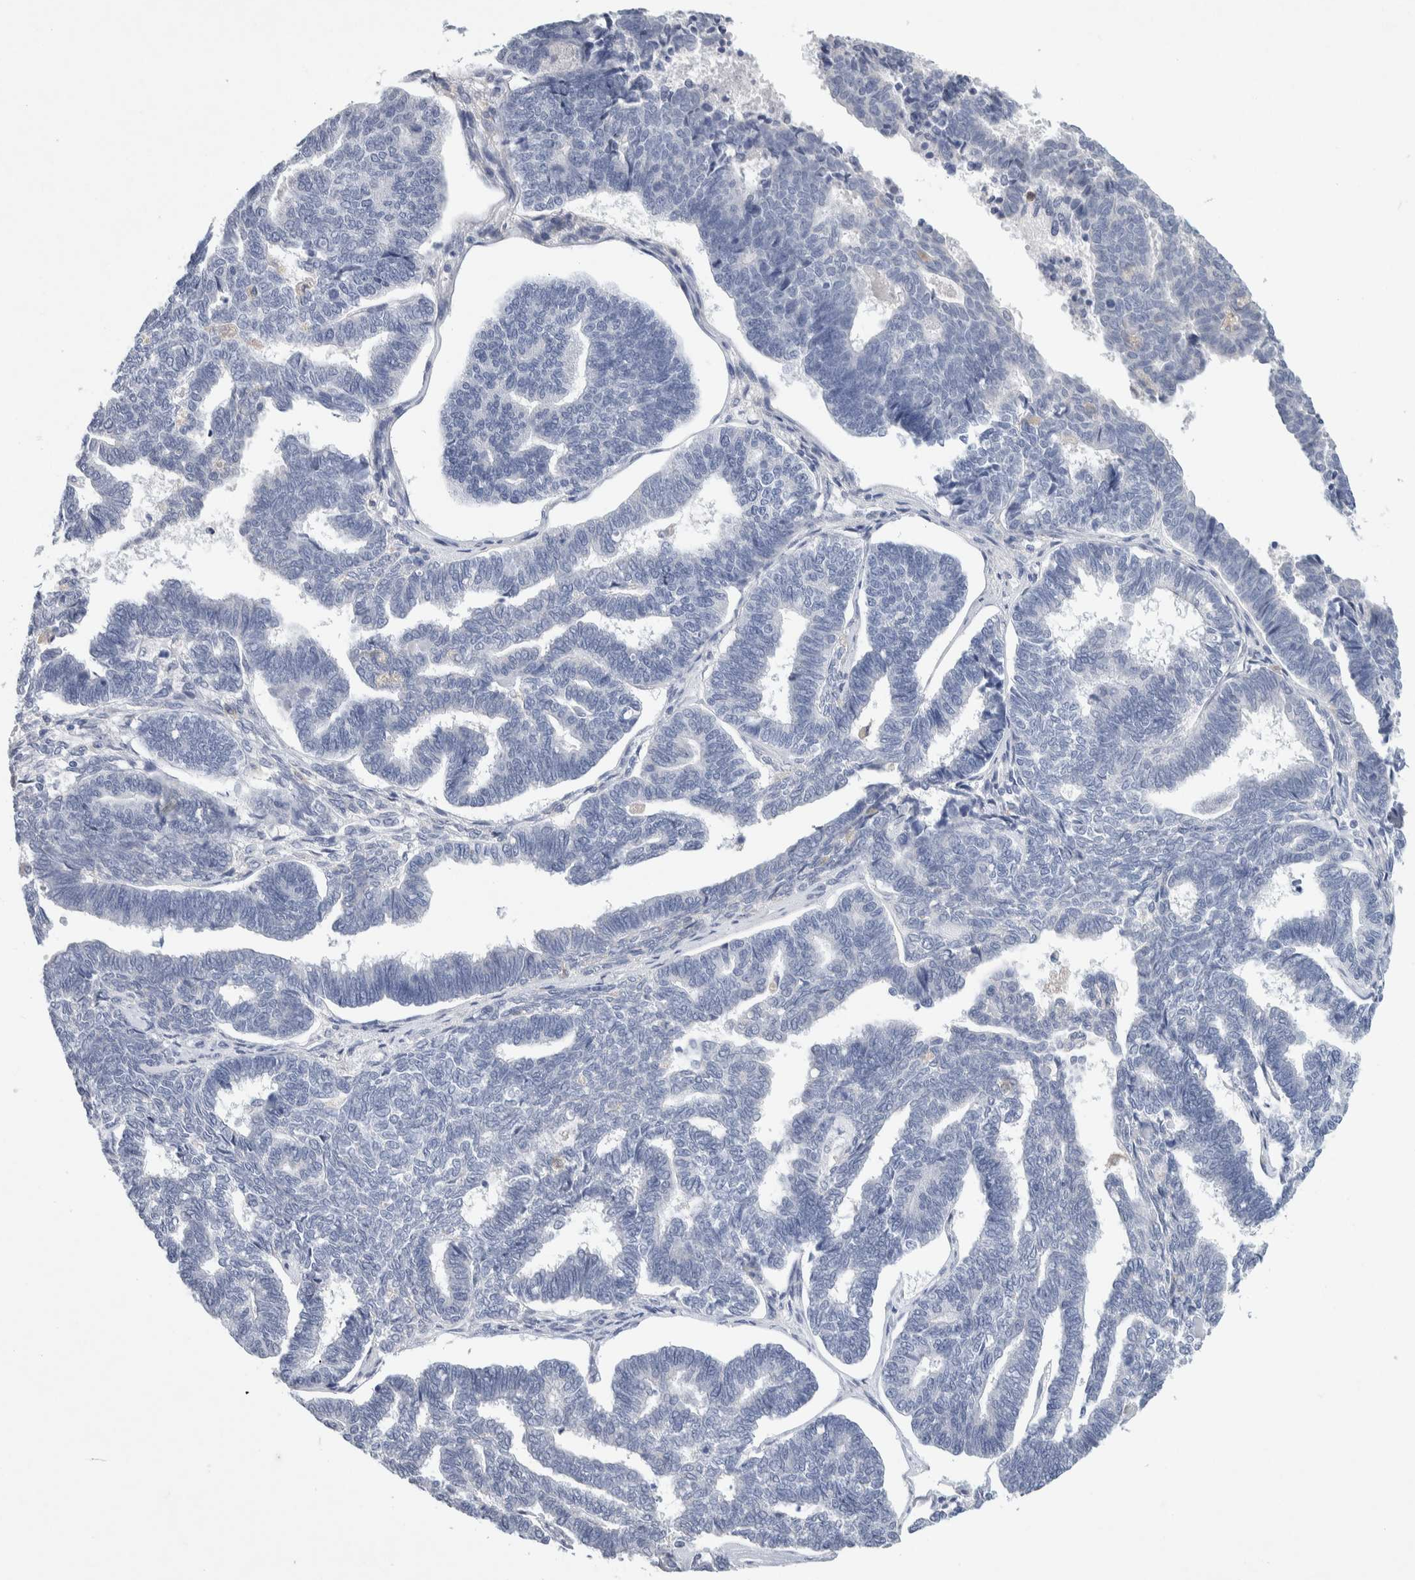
{"staining": {"intensity": "negative", "quantity": "none", "location": "none"}, "tissue": "endometrial cancer", "cell_type": "Tumor cells", "image_type": "cancer", "snomed": [{"axis": "morphology", "description": "Adenocarcinoma, NOS"}, {"axis": "topography", "description": "Endometrium"}], "caption": "Histopathology image shows no protein positivity in tumor cells of endometrial cancer tissue.", "gene": "NCF2", "patient": {"sex": "female", "age": 70}}